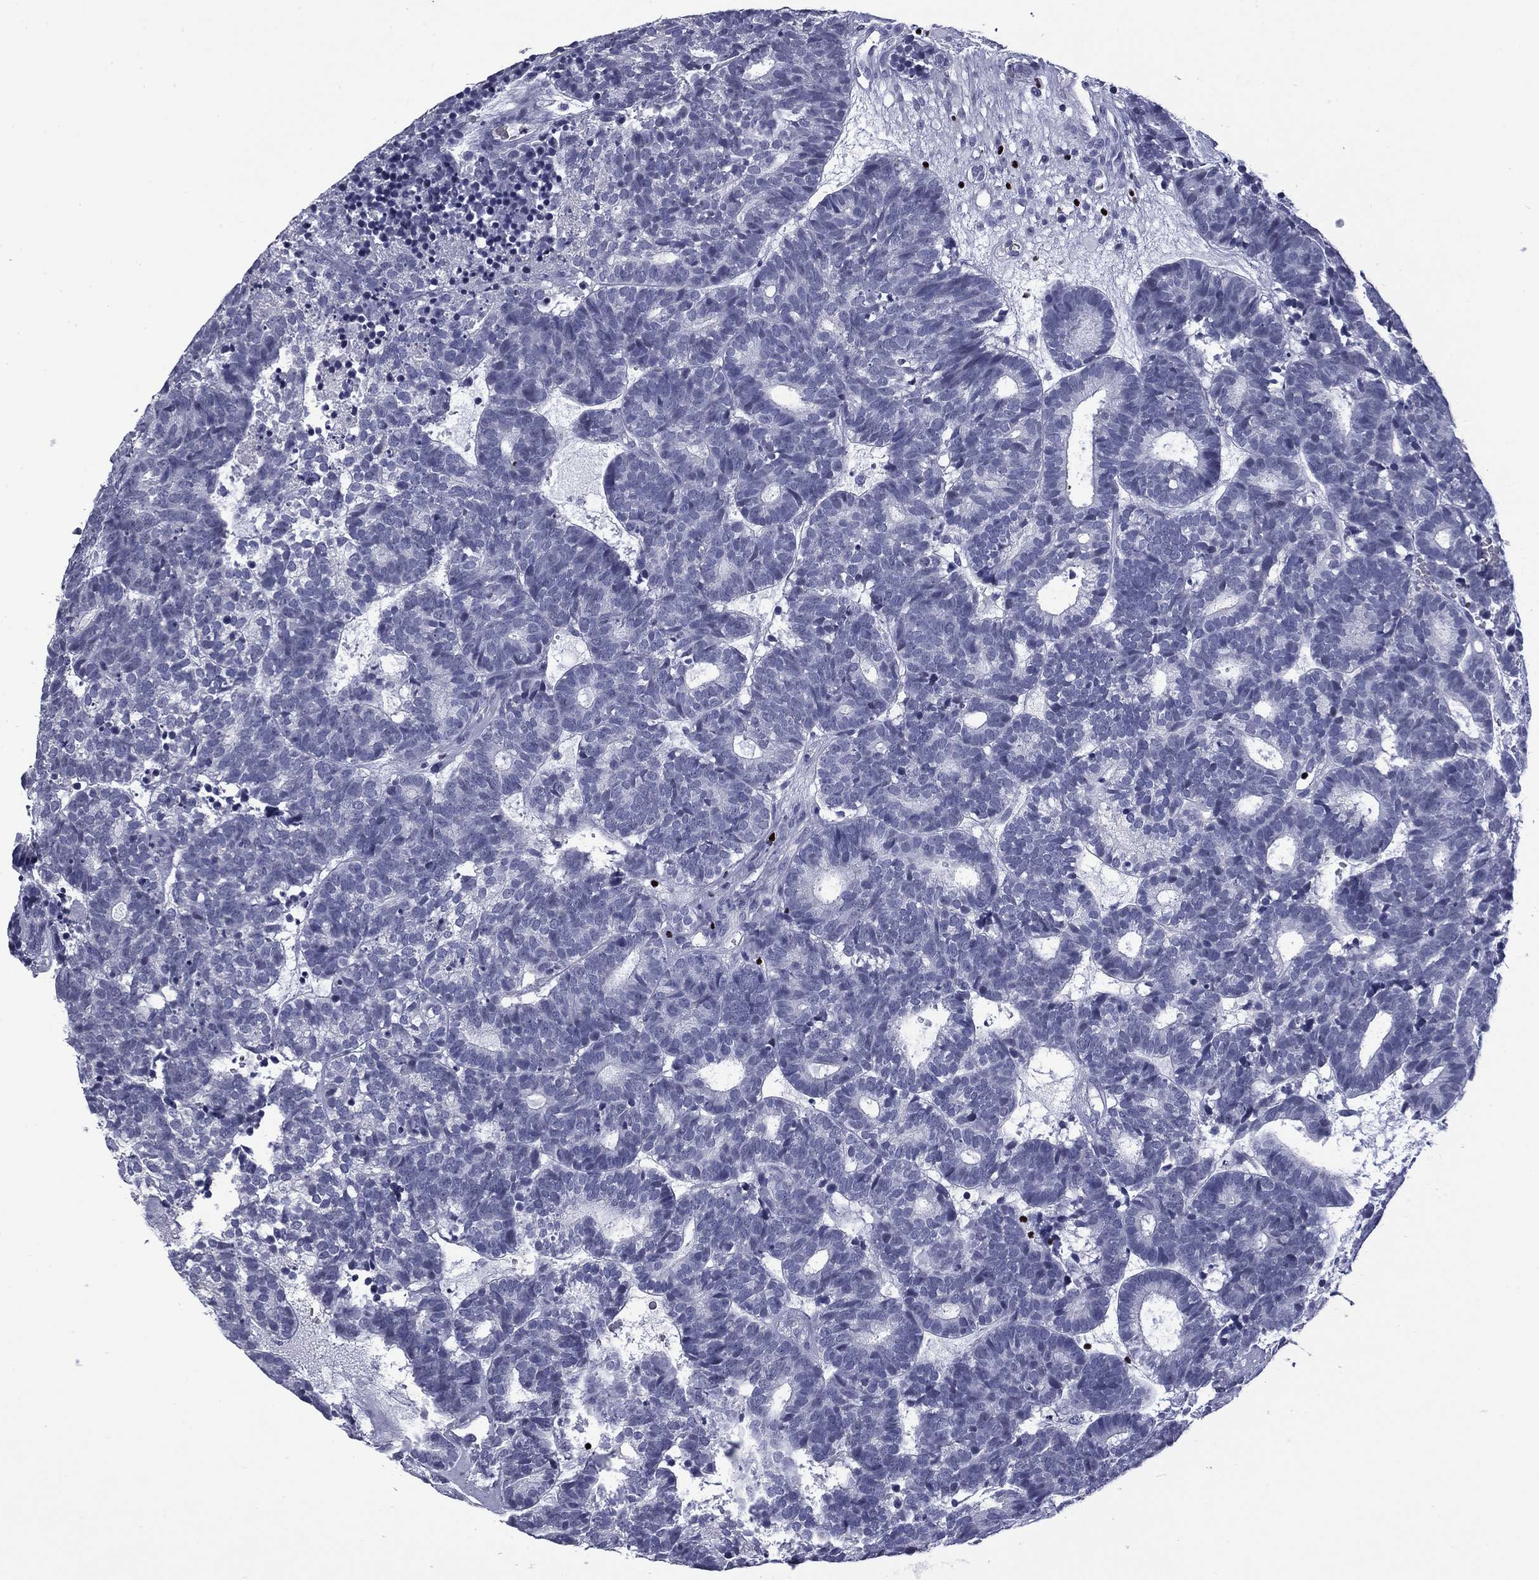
{"staining": {"intensity": "negative", "quantity": "none", "location": "none"}, "tissue": "head and neck cancer", "cell_type": "Tumor cells", "image_type": "cancer", "snomed": [{"axis": "morphology", "description": "Adenocarcinoma, NOS"}, {"axis": "topography", "description": "Head-Neck"}], "caption": "A high-resolution histopathology image shows immunohistochemistry staining of head and neck adenocarcinoma, which reveals no significant expression in tumor cells.", "gene": "IKZF3", "patient": {"sex": "female", "age": 81}}